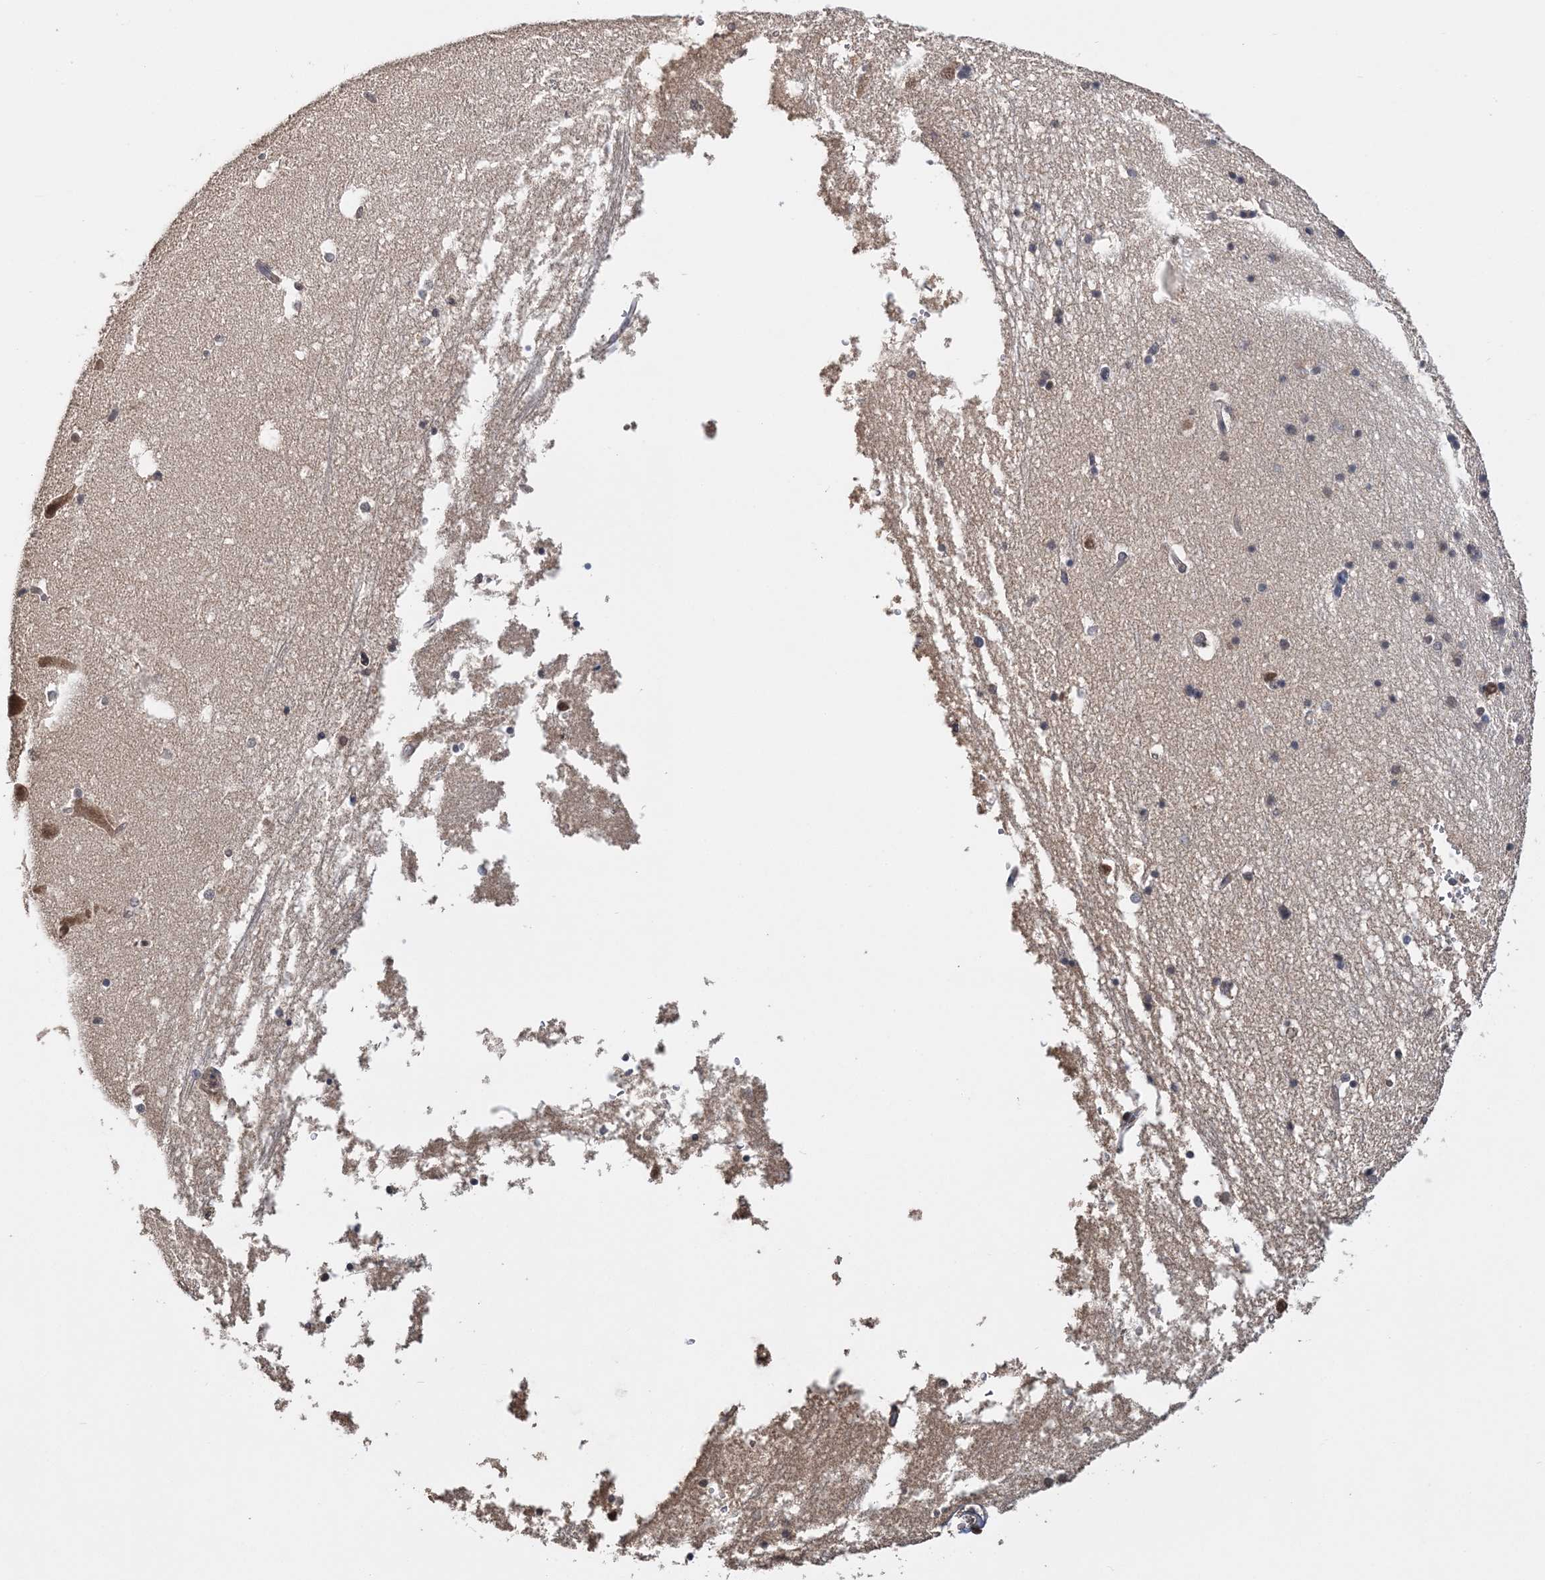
{"staining": {"intensity": "negative", "quantity": "none", "location": "none"}, "tissue": "hippocampus", "cell_type": "Glial cells", "image_type": "normal", "snomed": [{"axis": "morphology", "description": "Normal tissue, NOS"}, {"axis": "topography", "description": "Hippocampus"}], "caption": "Glial cells show no significant expression in unremarkable hippocampus. The staining was performed using DAB to visualize the protein expression in brown, while the nuclei were stained in blue with hematoxylin (Magnification: 20x).", "gene": "TSHZ2", "patient": {"sex": "male", "age": 45}}